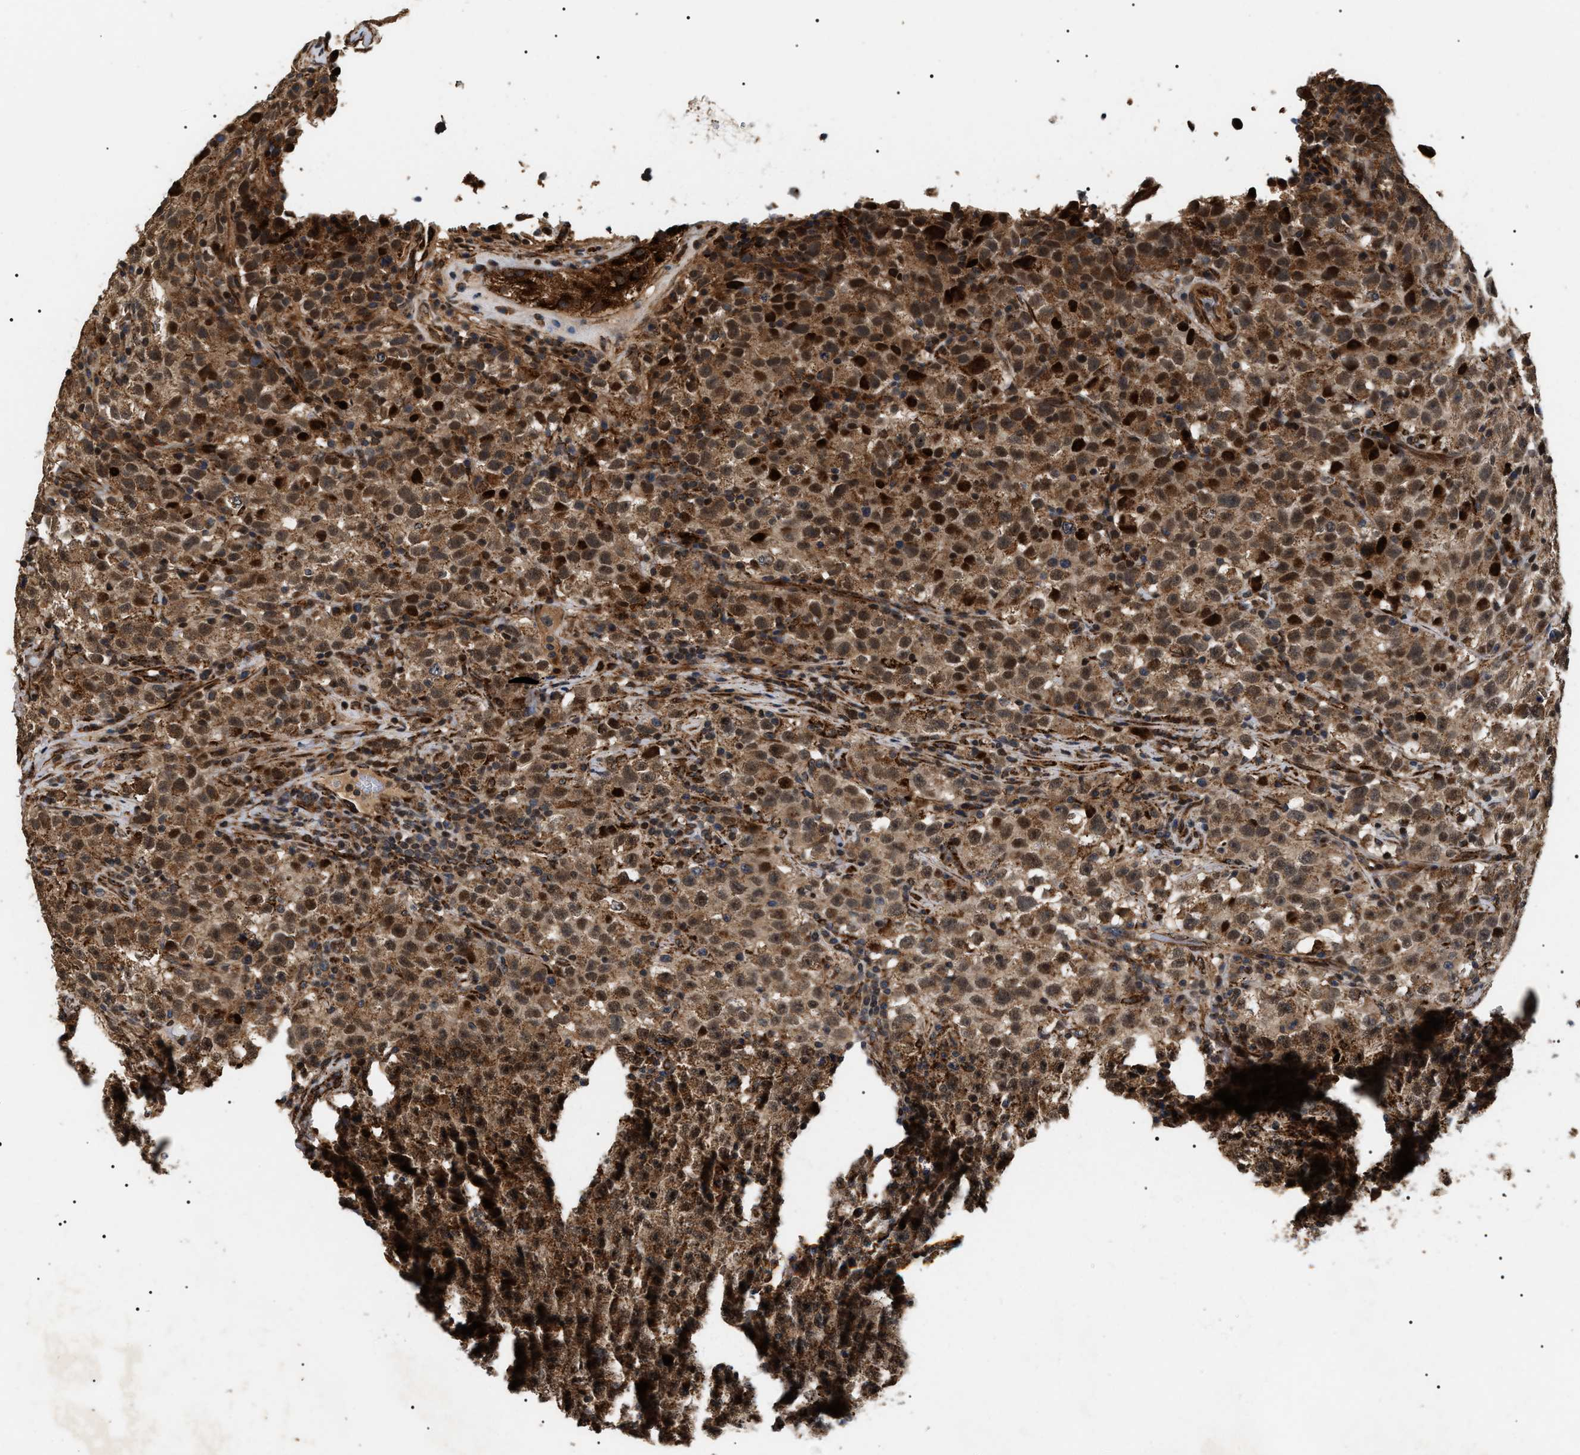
{"staining": {"intensity": "moderate", "quantity": ">75%", "location": "cytoplasmic/membranous,nuclear"}, "tissue": "testis cancer", "cell_type": "Tumor cells", "image_type": "cancer", "snomed": [{"axis": "morphology", "description": "Seminoma, NOS"}, {"axis": "topography", "description": "Testis"}], "caption": "An image showing moderate cytoplasmic/membranous and nuclear positivity in approximately >75% of tumor cells in testis seminoma, as visualized by brown immunohistochemical staining.", "gene": "ZBTB26", "patient": {"sex": "male", "age": 22}}